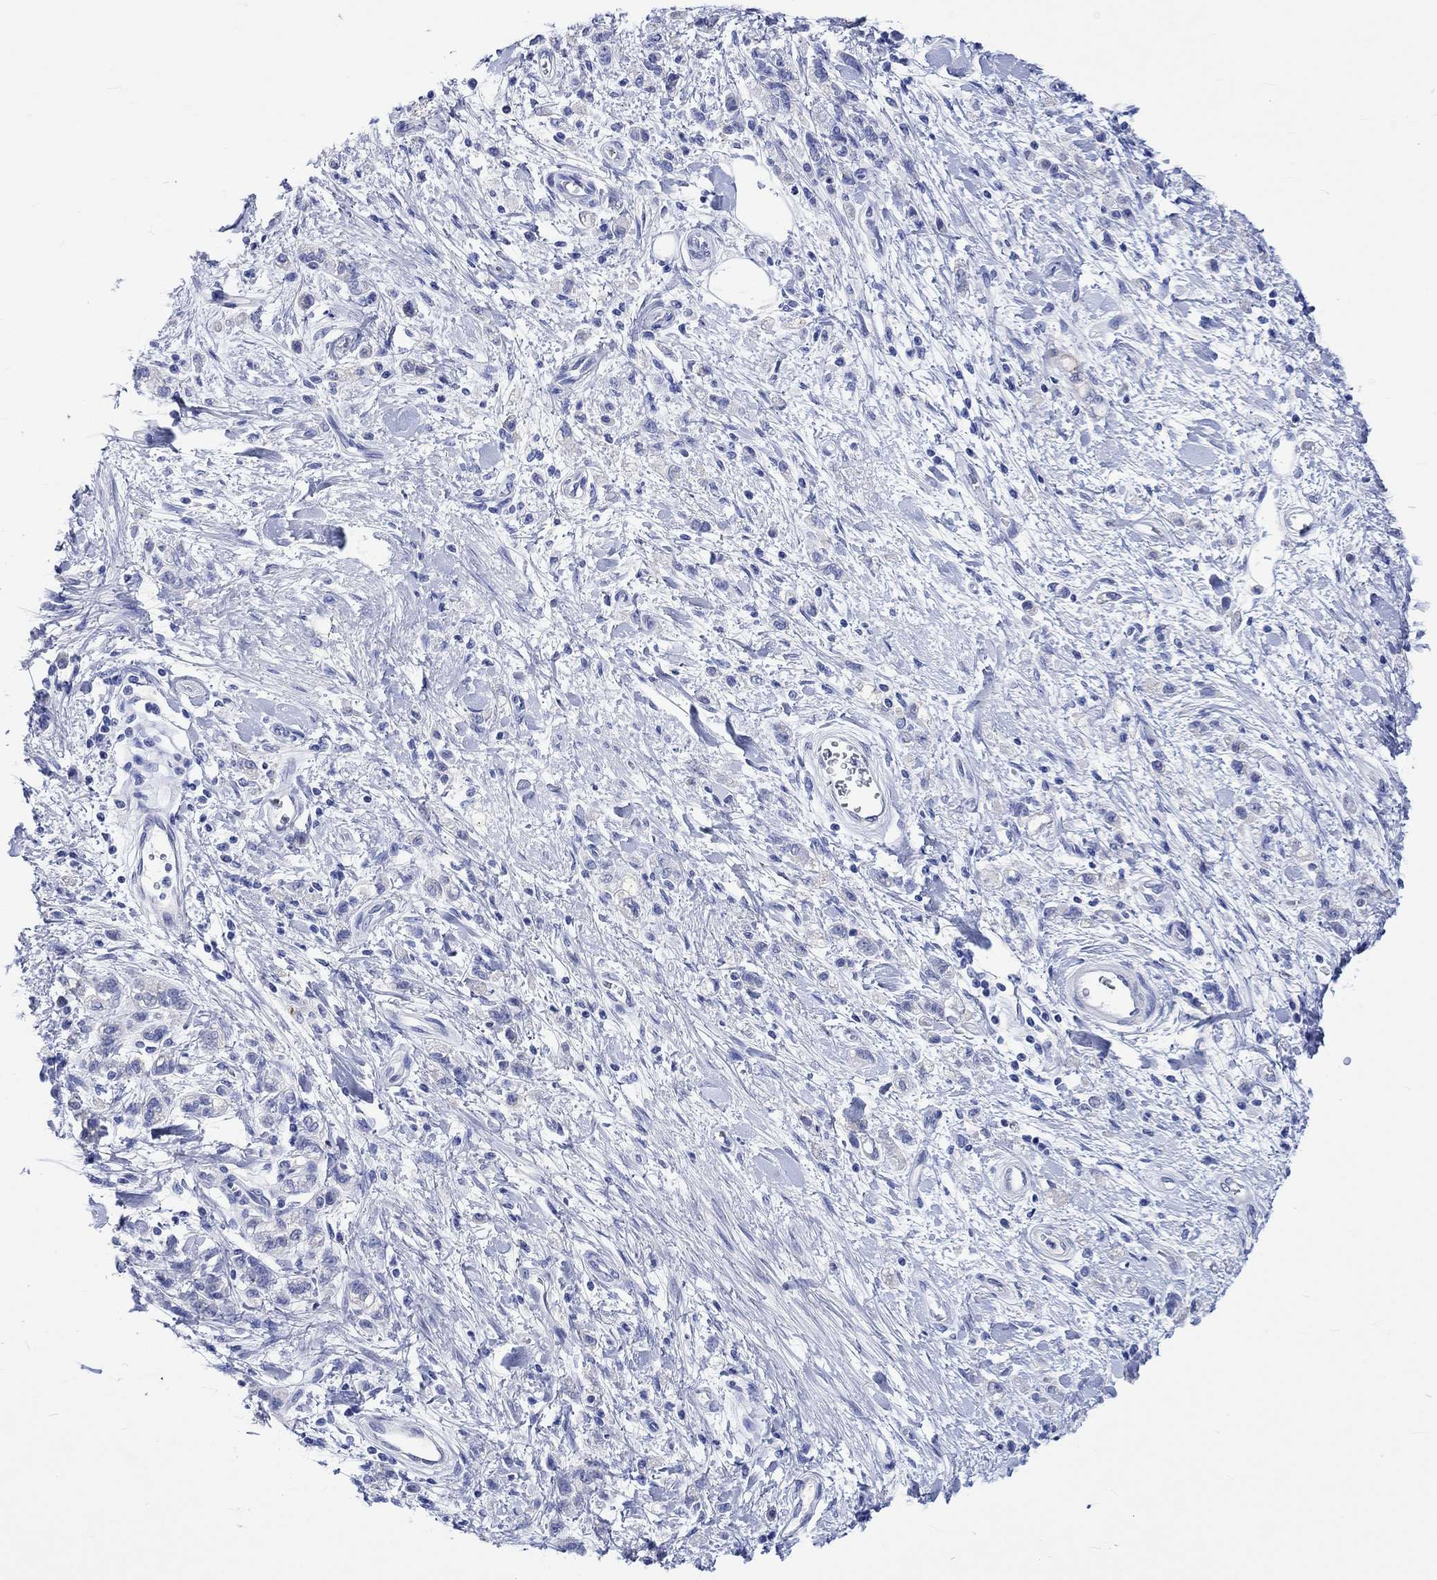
{"staining": {"intensity": "negative", "quantity": "none", "location": "none"}, "tissue": "stomach cancer", "cell_type": "Tumor cells", "image_type": "cancer", "snomed": [{"axis": "morphology", "description": "Adenocarcinoma, NOS"}, {"axis": "topography", "description": "Stomach"}], "caption": "The micrograph shows no staining of tumor cells in stomach cancer.", "gene": "KLHL33", "patient": {"sex": "male", "age": 77}}